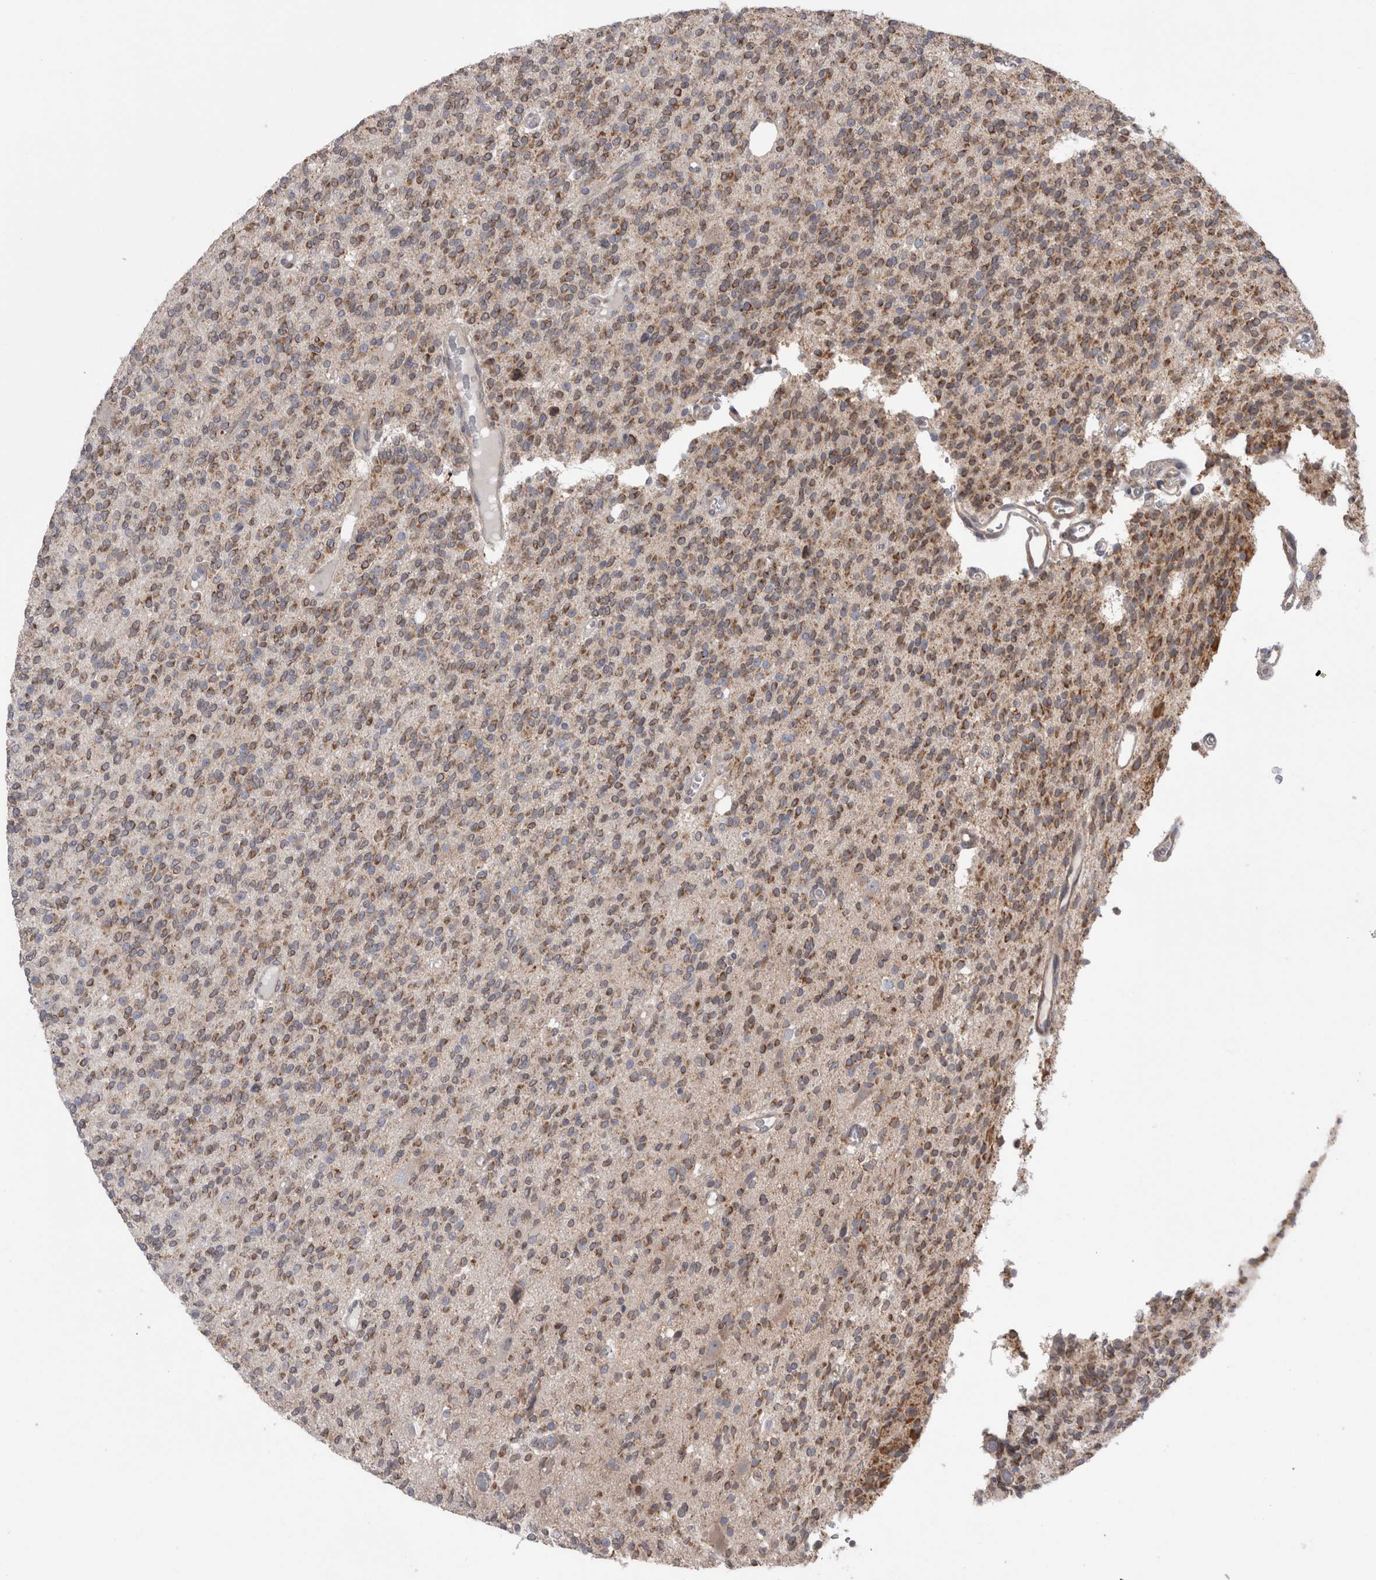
{"staining": {"intensity": "moderate", "quantity": ">75%", "location": "cytoplasmic/membranous"}, "tissue": "glioma", "cell_type": "Tumor cells", "image_type": "cancer", "snomed": [{"axis": "morphology", "description": "Glioma, malignant, High grade"}, {"axis": "topography", "description": "Brain"}], "caption": "Malignant high-grade glioma was stained to show a protein in brown. There is medium levels of moderate cytoplasmic/membranous positivity in about >75% of tumor cells.", "gene": "DARS2", "patient": {"sex": "male", "age": 34}}